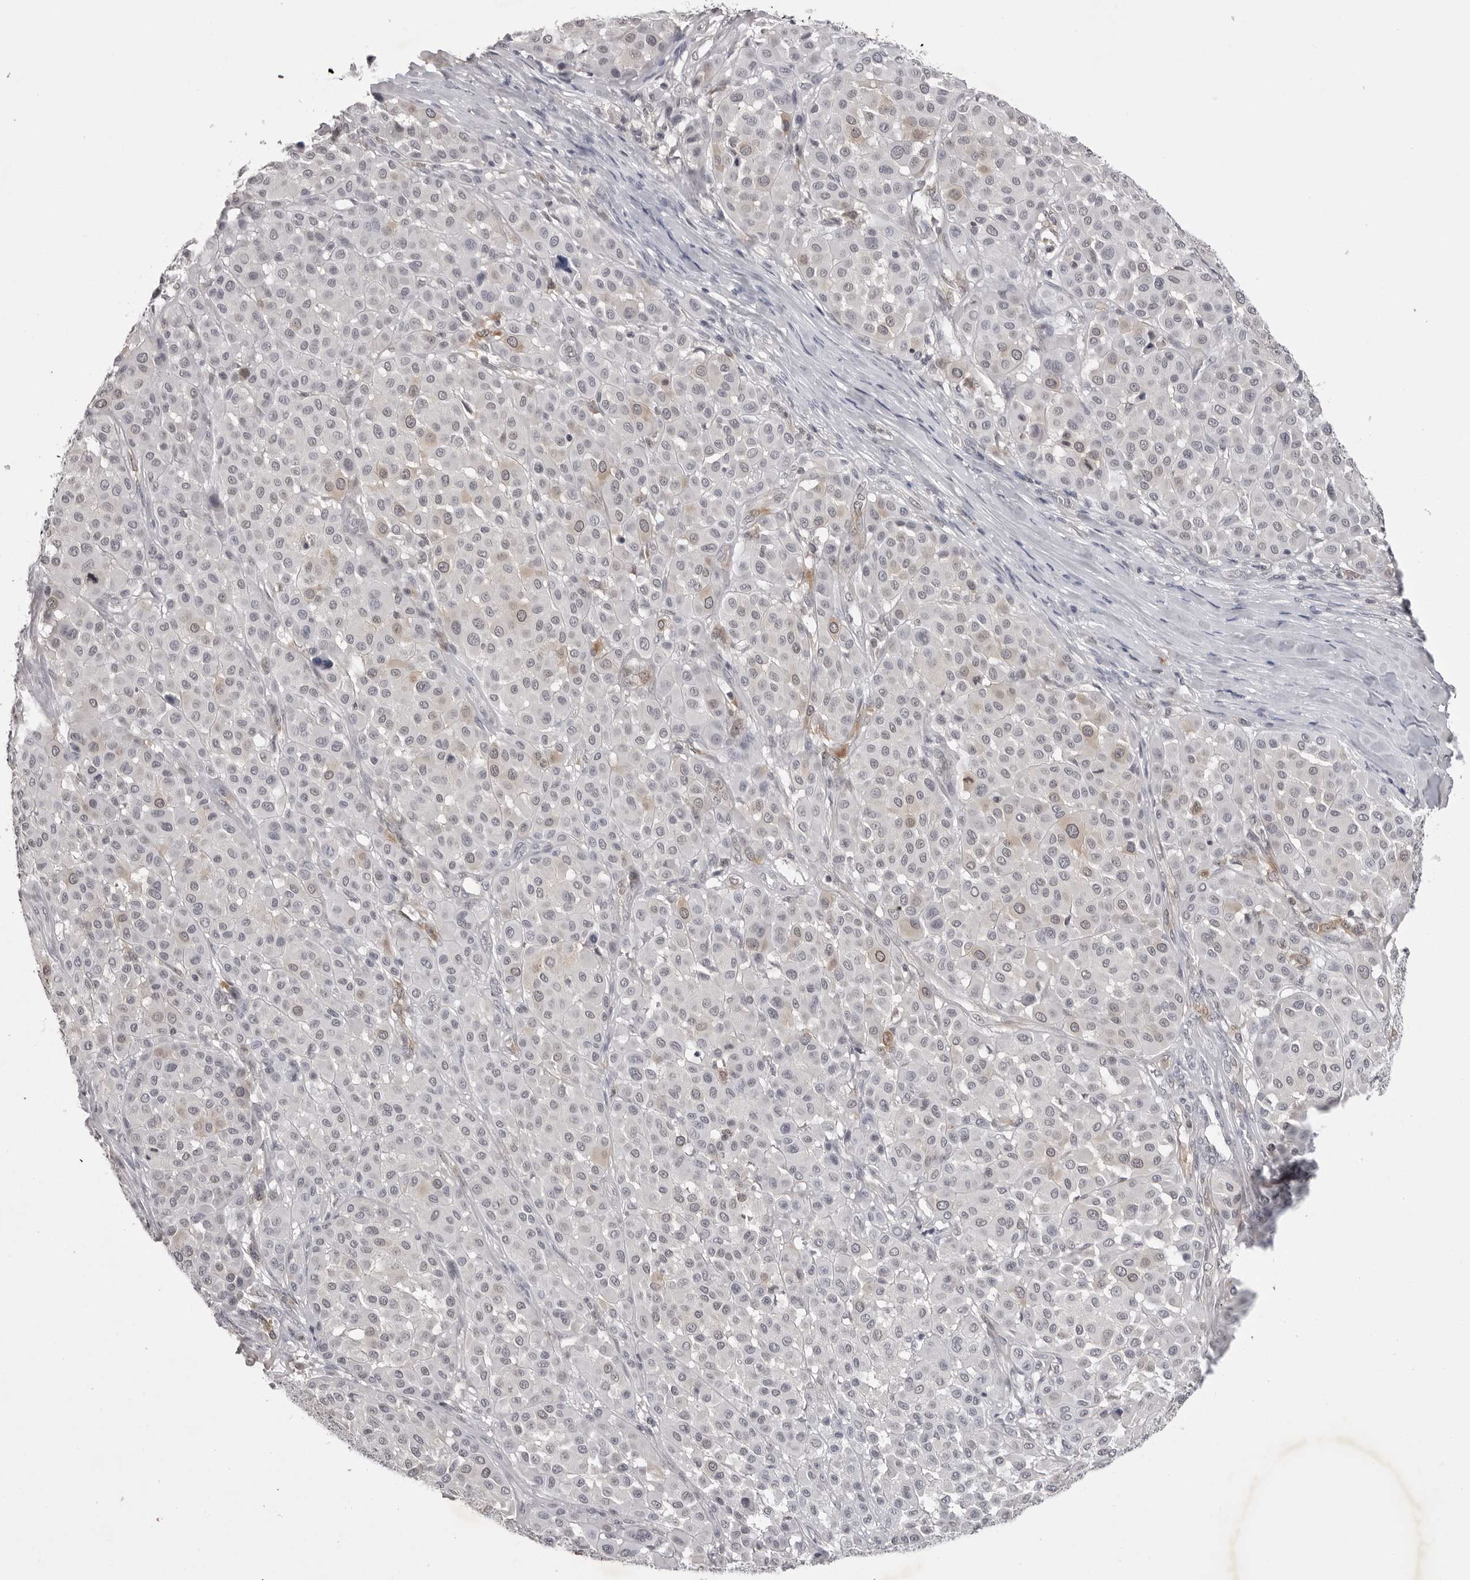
{"staining": {"intensity": "negative", "quantity": "none", "location": "none"}, "tissue": "melanoma", "cell_type": "Tumor cells", "image_type": "cancer", "snomed": [{"axis": "morphology", "description": "Malignant melanoma, Metastatic site"}, {"axis": "topography", "description": "Soft tissue"}], "caption": "Malignant melanoma (metastatic site) stained for a protein using immunohistochemistry displays no positivity tumor cells.", "gene": "RRM1", "patient": {"sex": "male", "age": 41}}